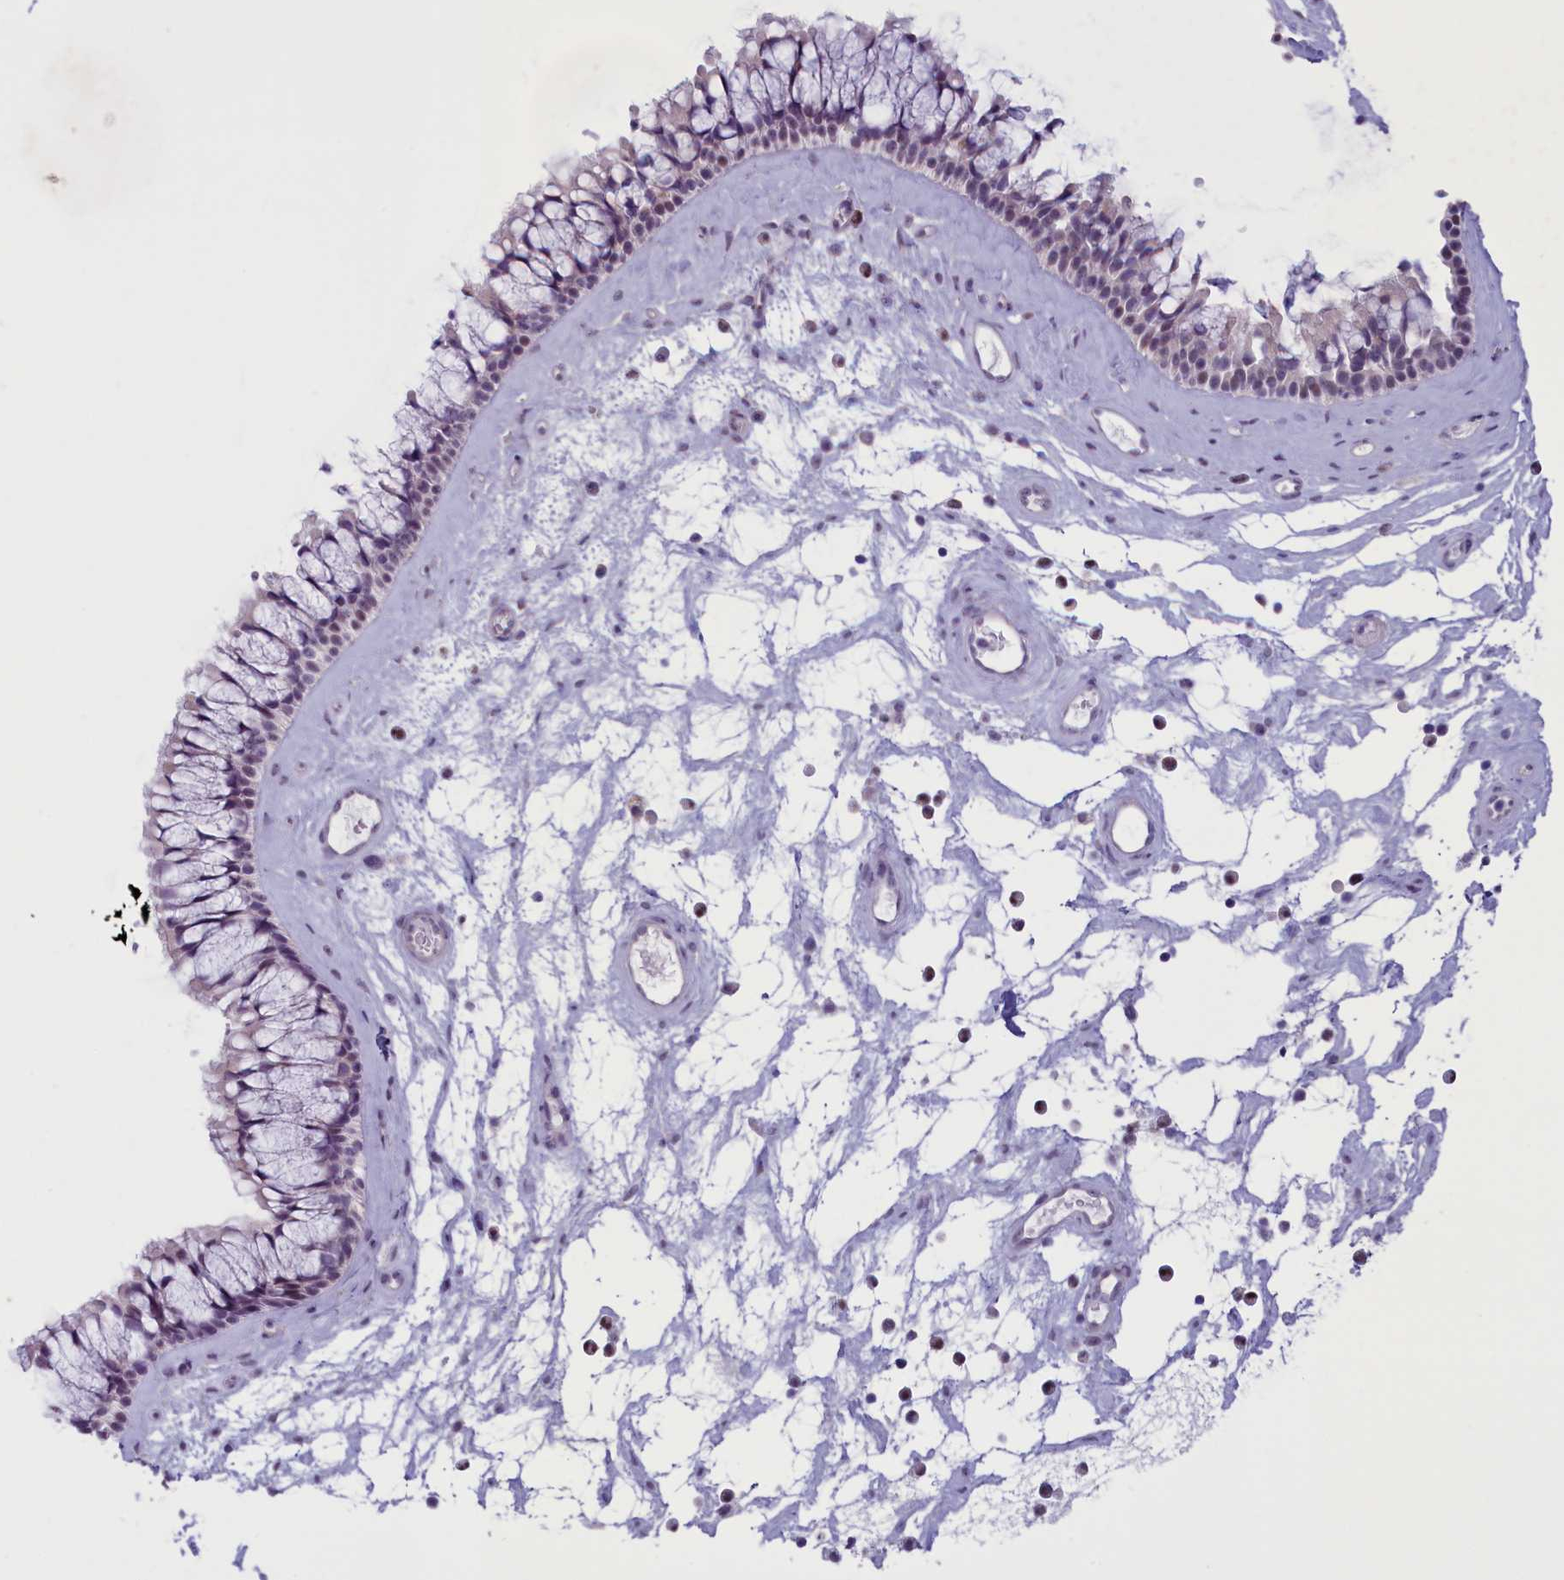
{"staining": {"intensity": "weak", "quantity": "<25%", "location": "nuclear"}, "tissue": "nasopharynx", "cell_type": "Respiratory epithelial cells", "image_type": "normal", "snomed": [{"axis": "morphology", "description": "Normal tissue, NOS"}, {"axis": "topography", "description": "Nasopharynx"}], "caption": "The micrograph demonstrates no significant staining in respiratory epithelial cells of nasopharynx. (DAB IHC, high magnification).", "gene": "ELOA2", "patient": {"sex": "male", "age": 64}}